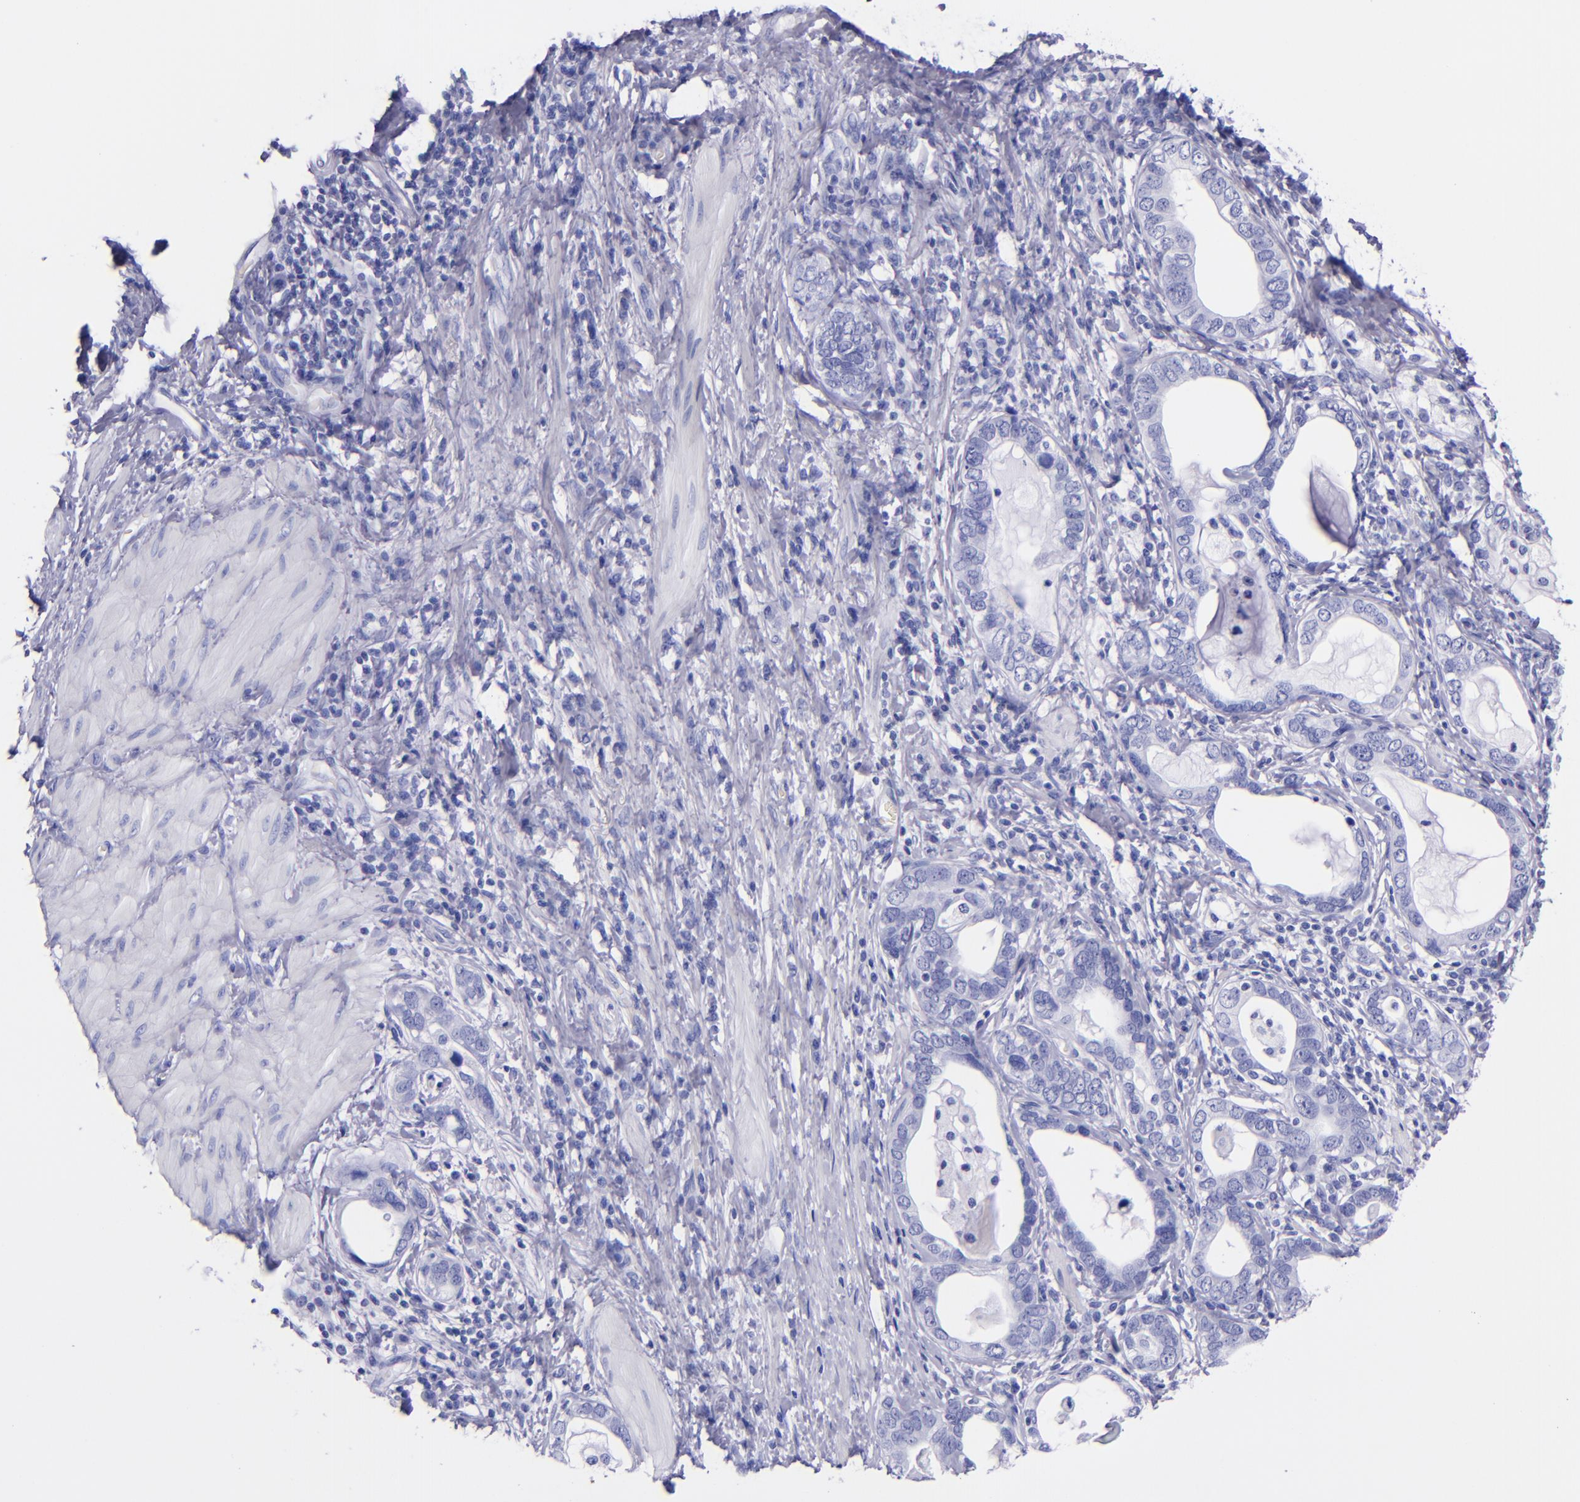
{"staining": {"intensity": "negative", "quantity": "none", "location": "none"}, "tissue": "stomach cancer", "cell_type": "Tumor cells", "image_type": "cancer", "snomed": [{"axis": "morphology", "description": "Adenocarcinoma, NOS"}, {"axis": "topography", "description": "Stomach, lower"}], "caption": "Tumor cells show no significant protein positivity in stomach adenocarcinoma.", "gene": "LAG3", "patient": {"sex": "female", "age": 93}}